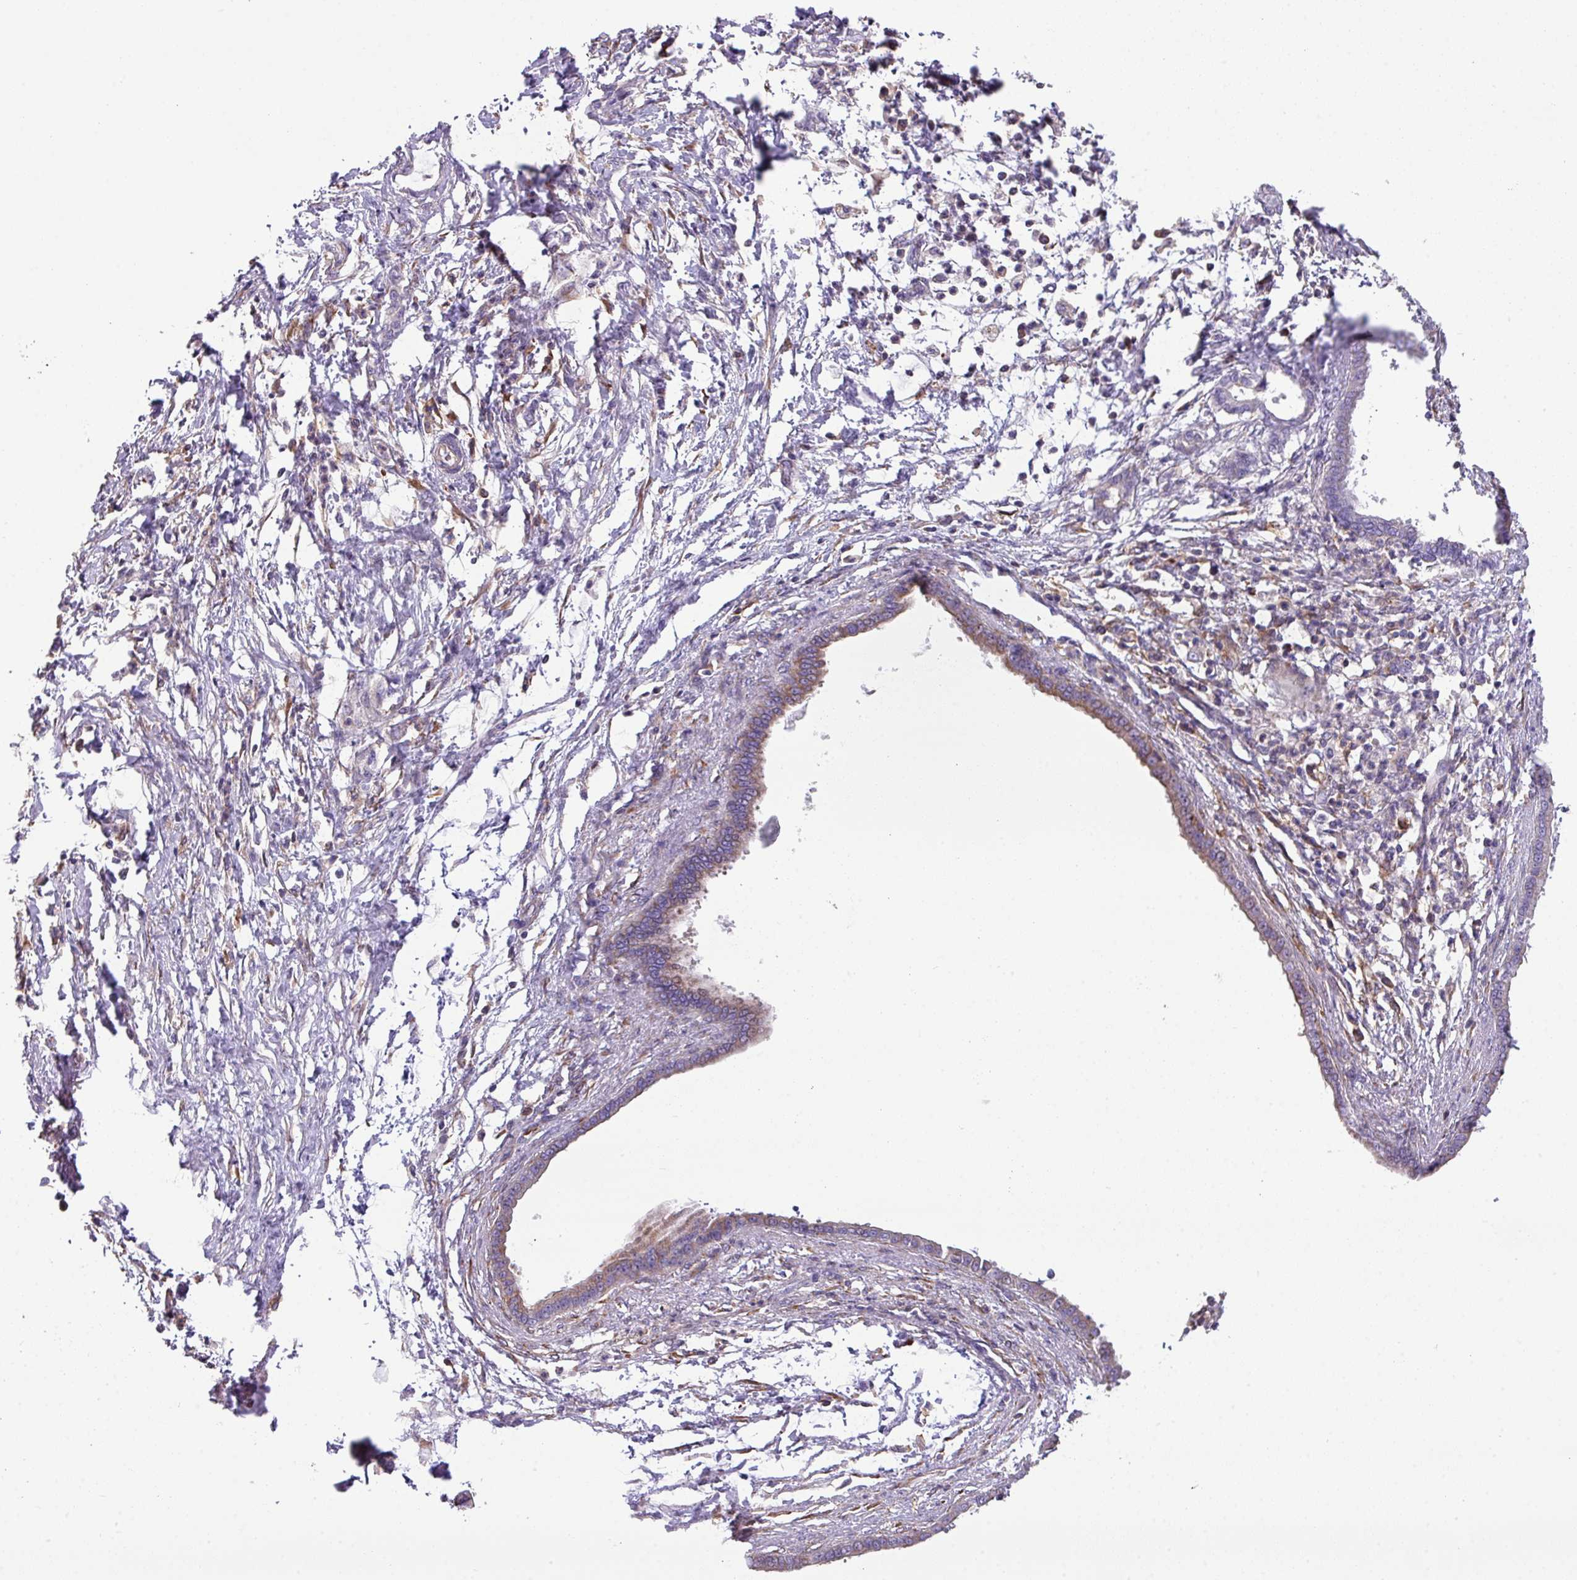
{"staining": {"intensity": "weak", "quantity": "25%-75%", "location": "cytoplasmic/membranous"}, "tissue": "pancreatic cancer", "cell_type": "Tumor cells", "image_type": "cancer", "snomed": [{"axis": "morphology", "description": "Adenocarcinoma, NOS"}, {"axis": "topography", "description": "Pancreas"}], "caption": "Immunohistochemical staining of human adenocarcinoma (pancreatic) demonstrates low levels of weak cytoplasmic/membranous expression in about 25%-75% of tumor cells. (Brightfield microscopy of DAB IHC at high magnification).", "gene": "LRRC41", "patient": {"sex": "female", "age": 55}}